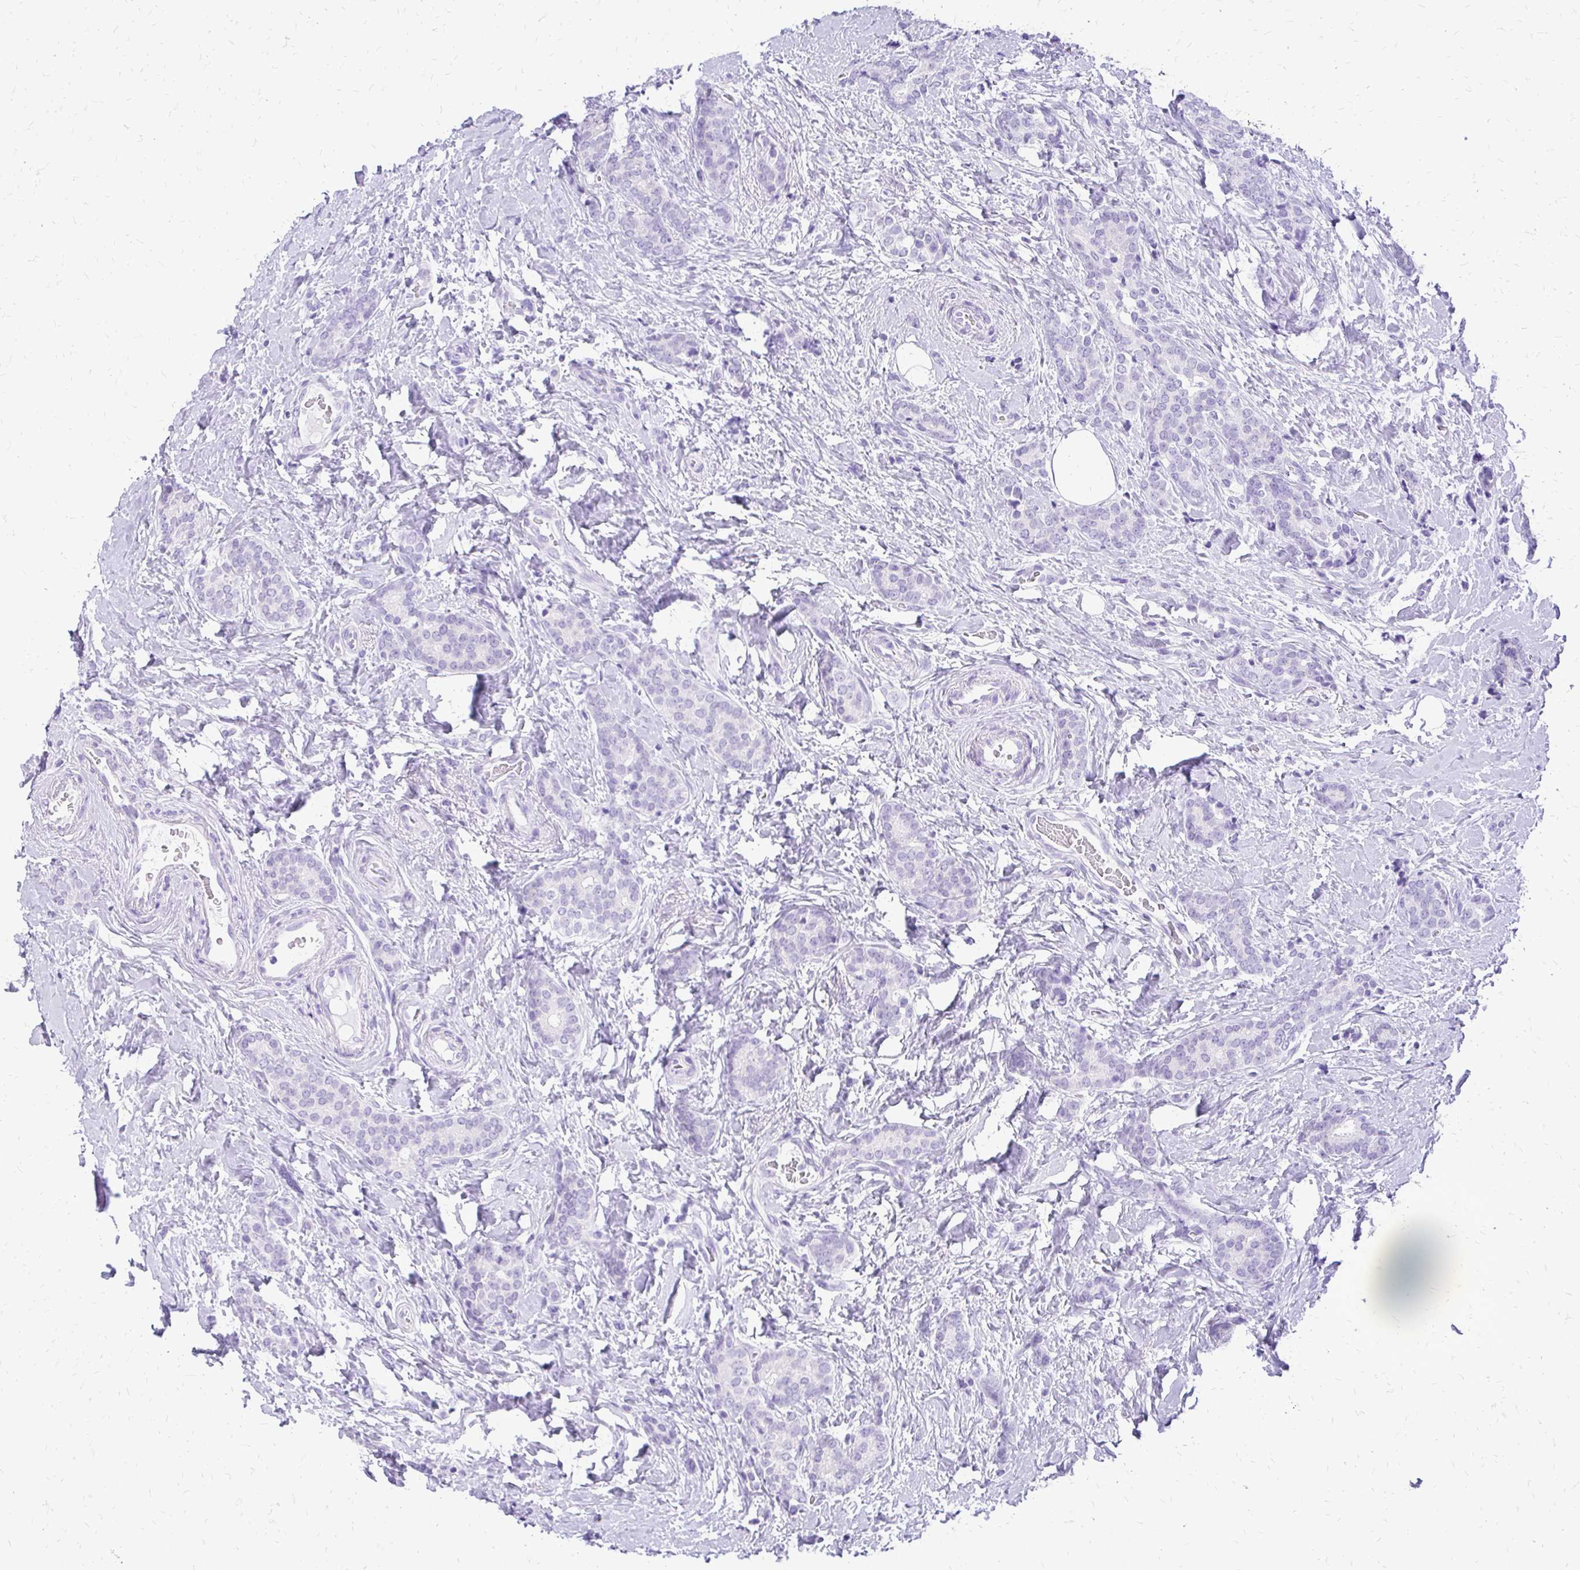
{"staining": {"intensity": "negative", "quantity": "none", "location": "none"}, "tissue": "breast cancer", "cell_type": "Tumor cells", "image_type": "cancer", "snomed": [{"axis": "morphology", "description": "Normal tissue, NOS"}, {"axis": "morphology", "description": "Duct carcinoma"}, {"axis": "topography", "description": "Breast"}], "caption": "A photomicrograph of human breast cancer (invasive ductal carcinoma) is negative for staining in tumor cells.", "gene": "SLC32A1", "patient": {"sex": "female", "age": 77}}